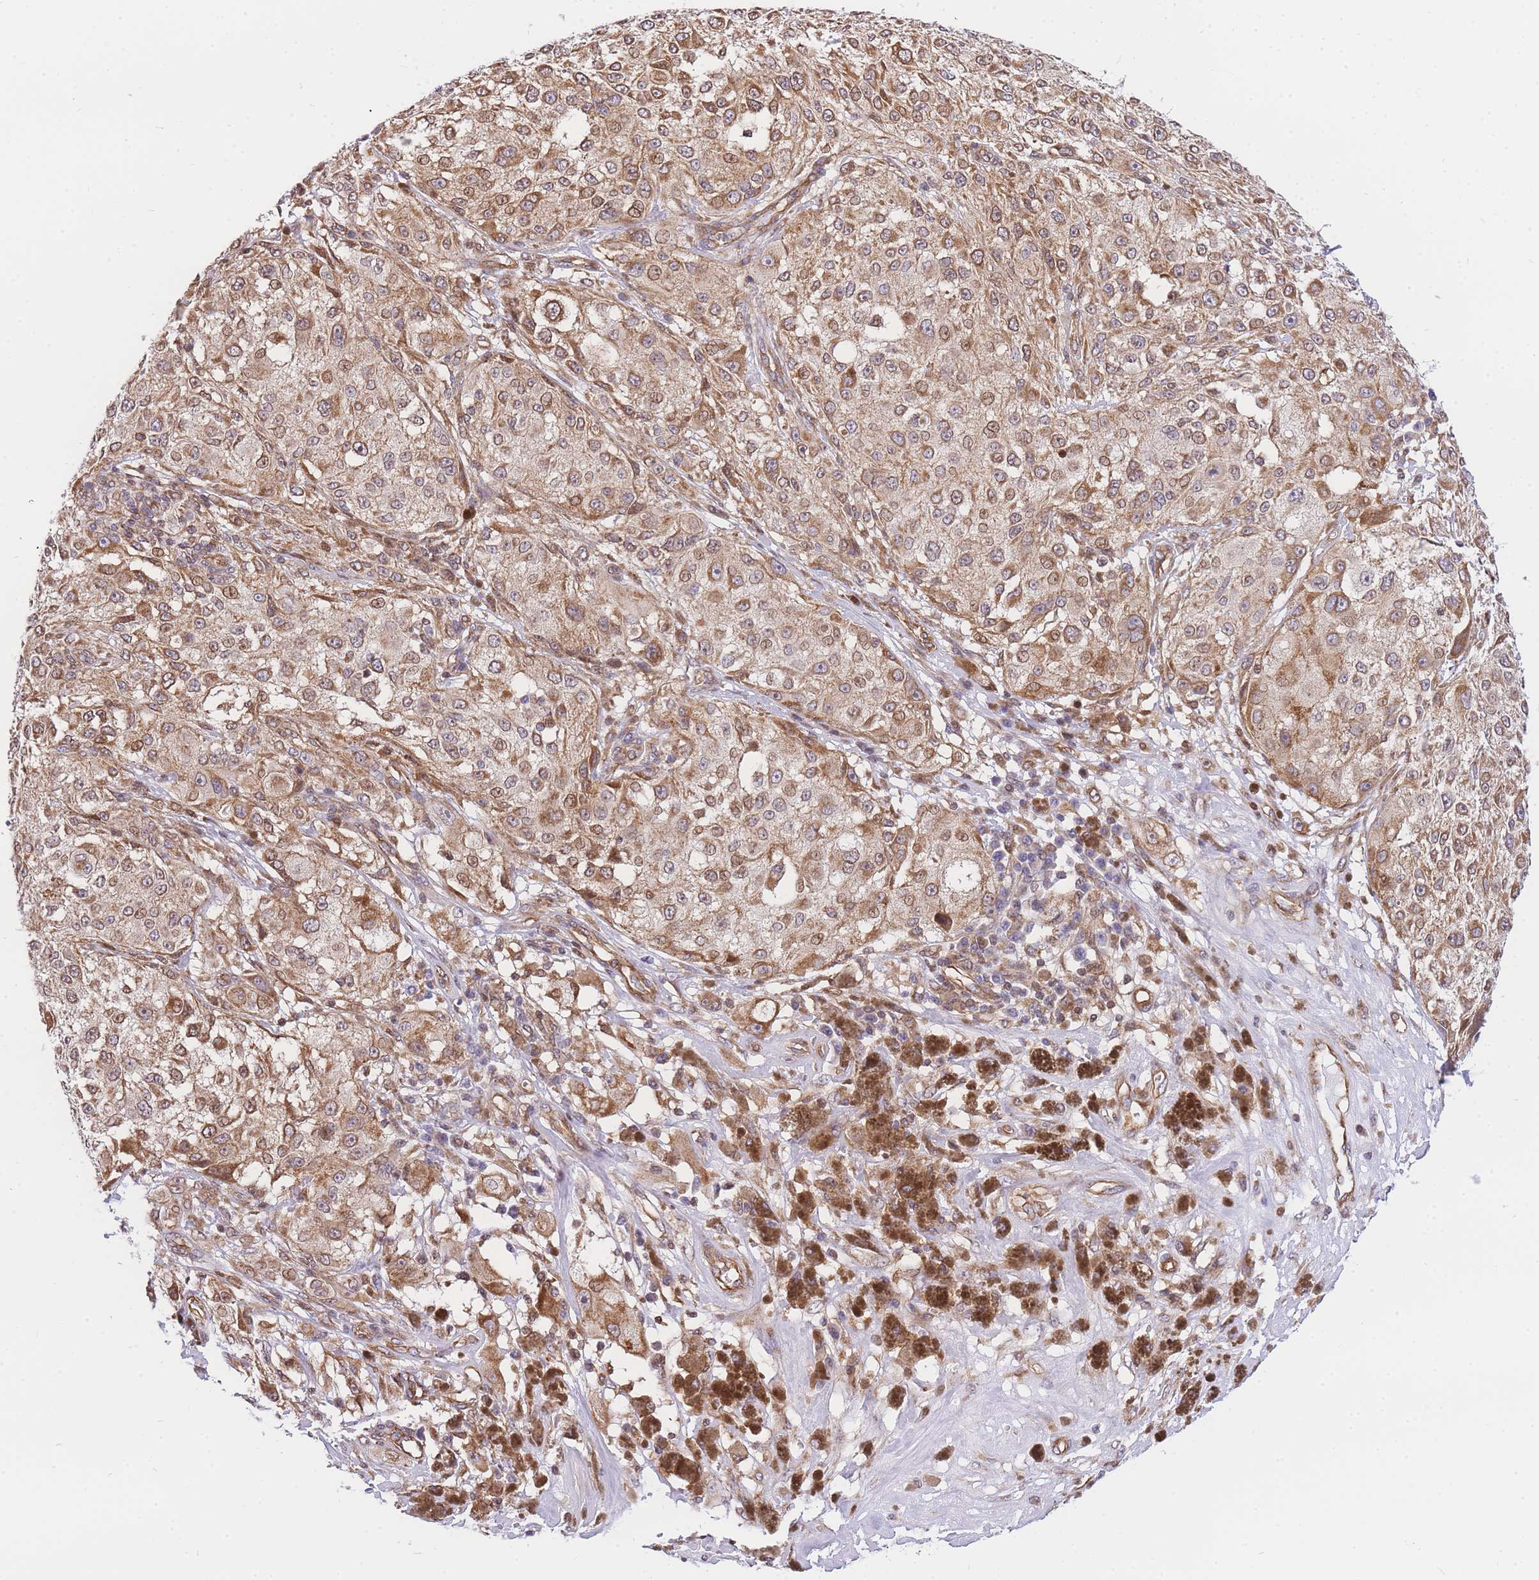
{"staining": {"intensity": "moderate", "quantity": ">75%", "location": "cytoplasmic/membranous"}, "tissue": "melanoma", "cell_type": "Tumor cells", "image_type": "cancer", "snomed": [{"axis": "morphology", "description": "Necrosis, NOS"}, {"axis": "morphology", "description": "Malignant melanoma, NOS"}, {"axis": "topography", "description": "Skin"}], "caption": "Immunohistochemical staining of malignant melanoma demonstrates medium levels of moderate cytoplasmic/membranous positivity in about >75% of tumor cells. (DAB IHC with brightfield microscopy, high magnification).", "gene": "S100PBP", "patient": {"sex": "female", "age": 87}}